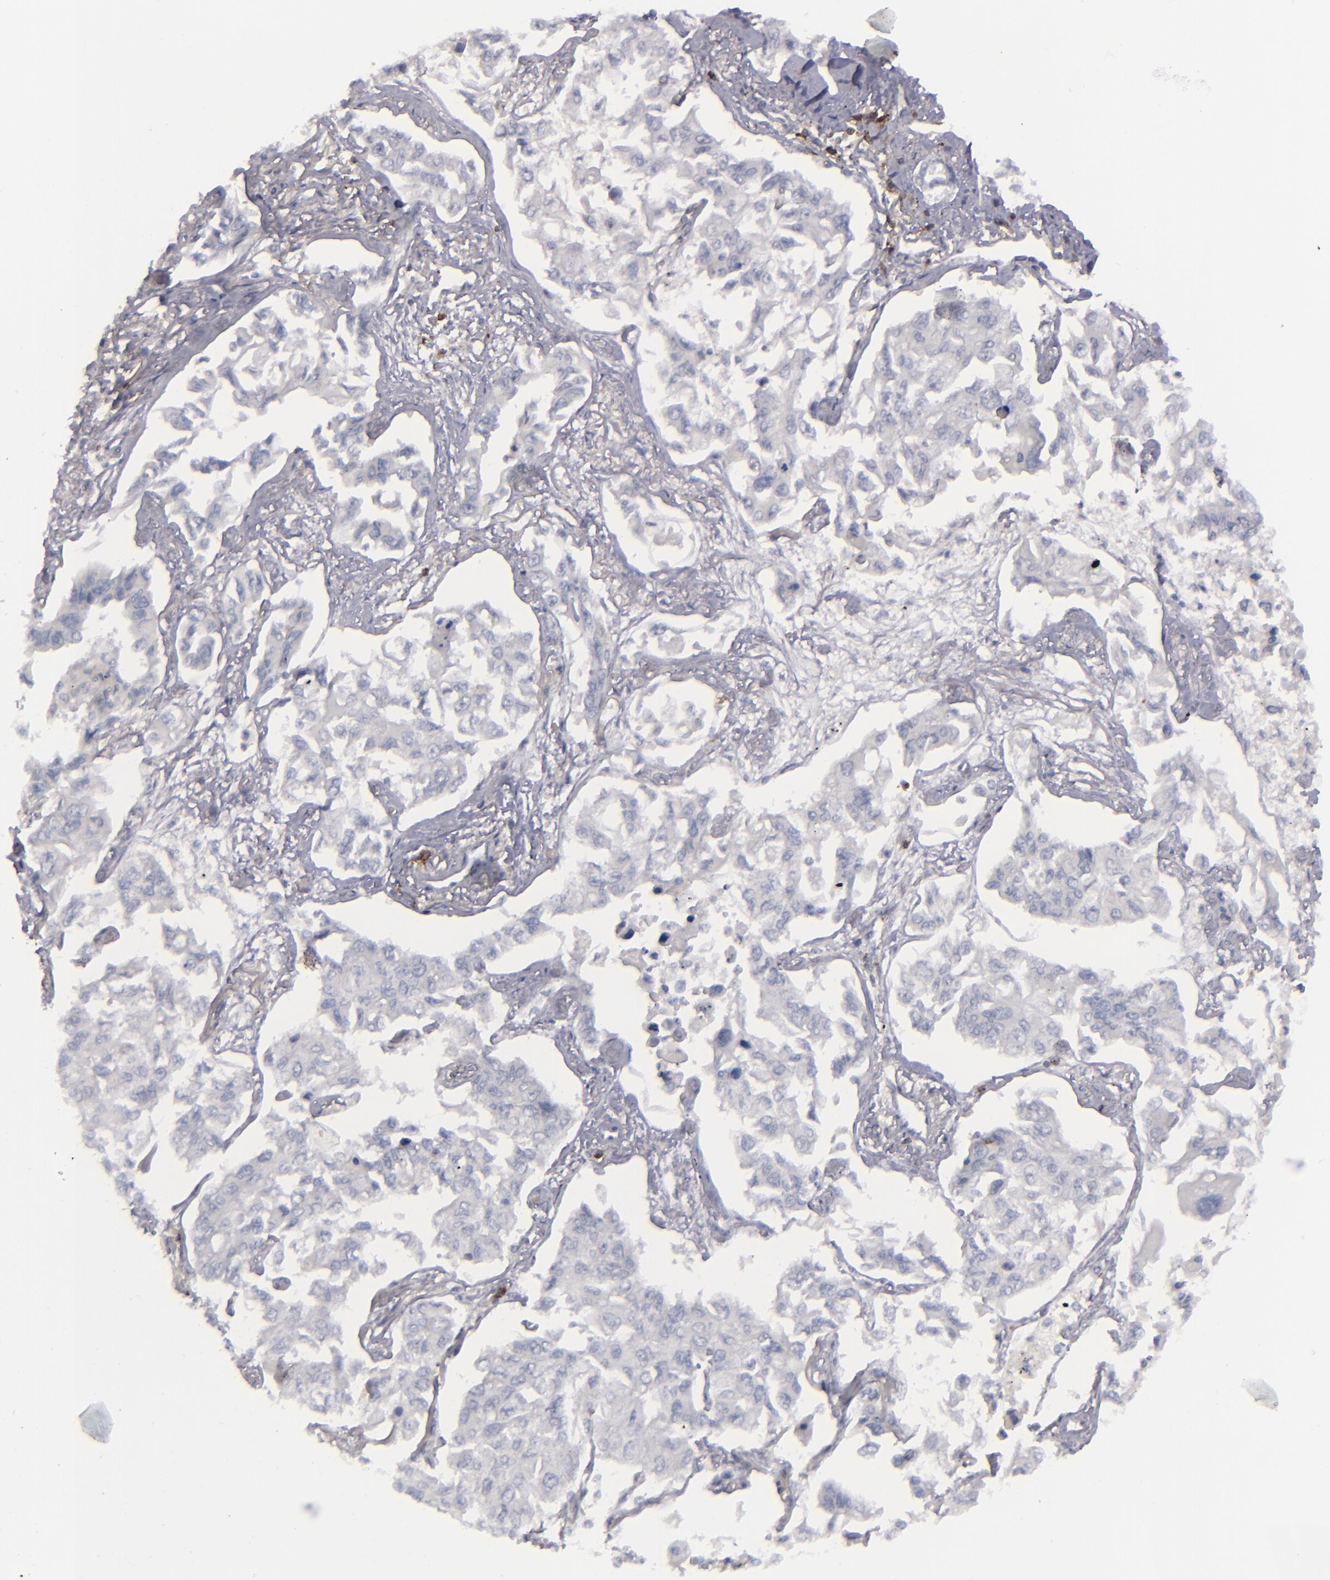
{"staining": {"intensity": "negative", "quantity": "none", "location": "none"}, "tissue": "lung cancer", "cell_type": "Tumor cells", "image_type": "cancer", "snomed": [{"axis": "morphology", "description": "Adenocarcinoma, NOS"}, {"axis": "topography", "description": "Lung"}], "caption": "DAB (3,3'-diaminobenzidine) immunohistochemical staining of lung cancer displays no significant staining in tumor cells.", "gene": "CD27", "patient": {"sex": "male", "age": 64}}